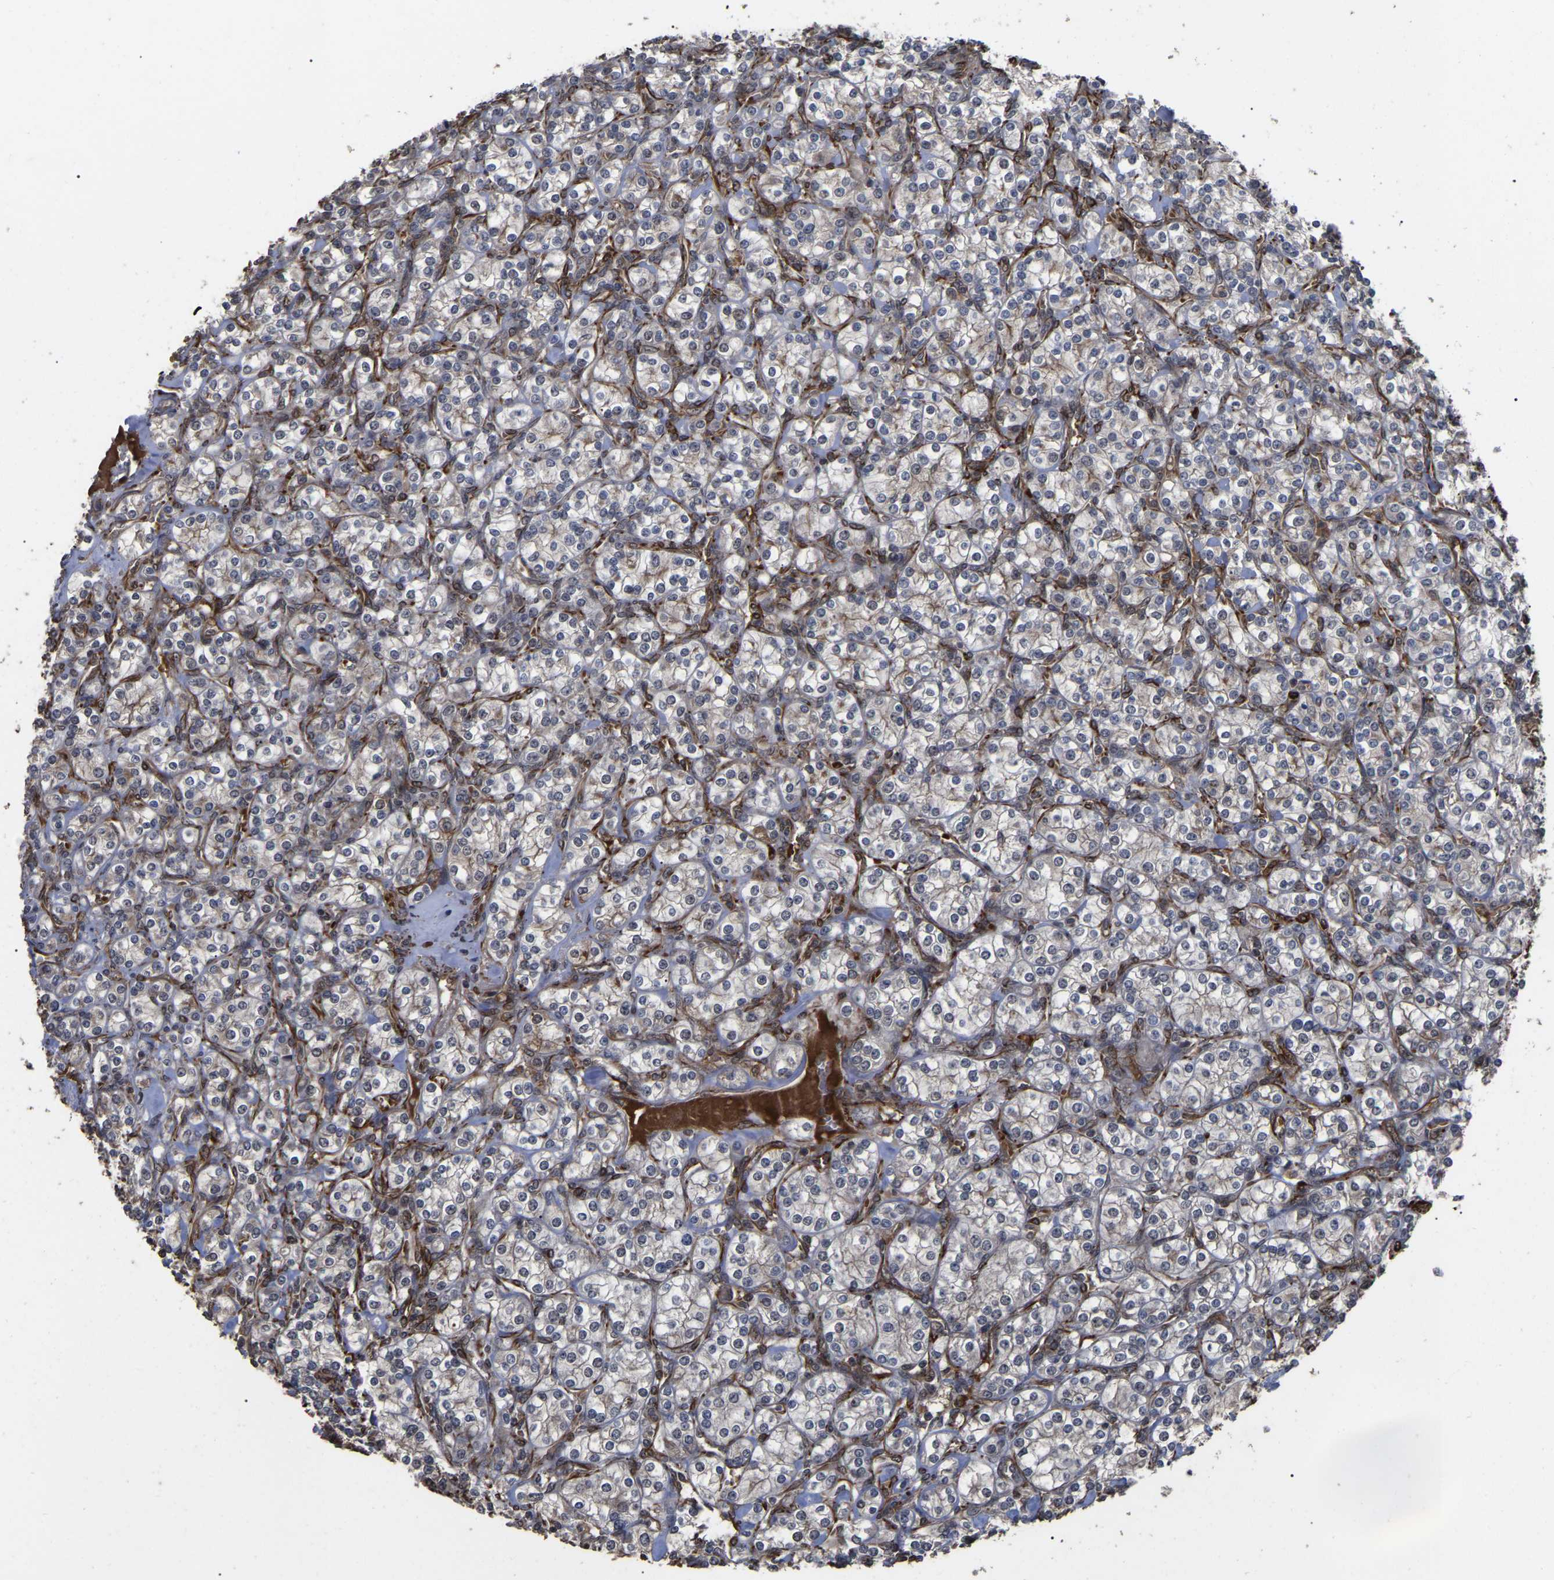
{"staining": {"intensity": "weak", "quantity": ">75%", "location": "cytoplasmic/membranous"}, "tissue": "renal cancer", "cell_type": "Tumor cells", "image_type": "cancer", "snomed": [{"axis": "morphology", "description": "Adenocarcinoma, NOS"}, {"axis": "topography", "description": "Kidney"}], "caption": "Protein analysis of renal cancer (adenocarcinoma) tissue displays weak cytoplasmic/membranous staining in about >75% of tumor cells.", "gene": "FAM161B", "patient": {"sex": "male", "age": 77}}